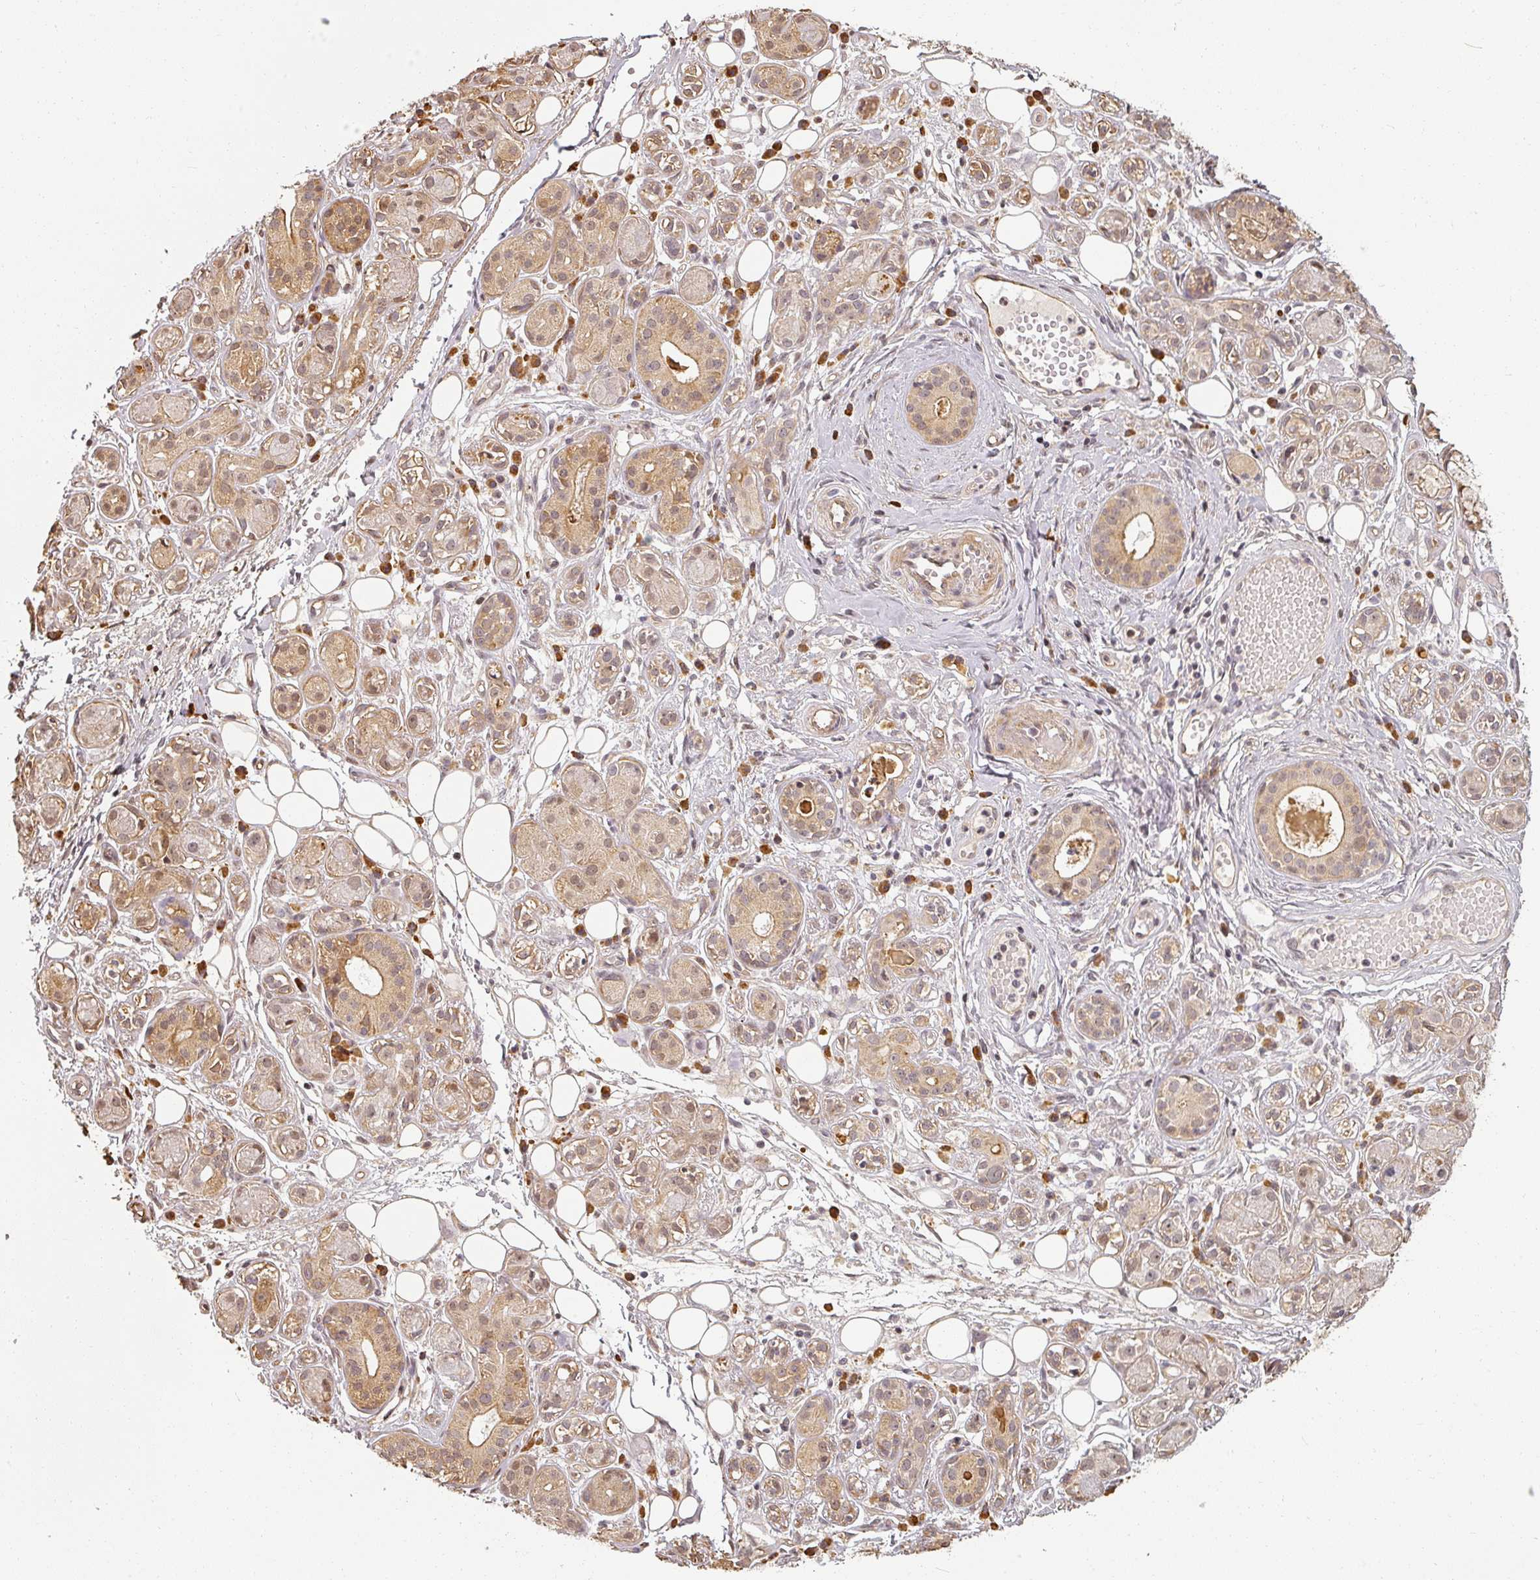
{"staining": {"intensity": "moderate", "quantity": "25%-75%", "location": "cytoplasmic/membranous,nuclear"}, "tissue": "salivary gland", "cell_type": "Glandular cells", "image_type": "normal", "snomed": [{"axis": "morphology", "description": "Normal tissue, NOS"}, {"axis": "topography", "description": "Salivary gland"}], "caption": "Salivary gland stained with a protein marker demonstrates moderate staining in glandular cells.", "gene": "MED19", "patient": {"sex": "male", "age": 54}}